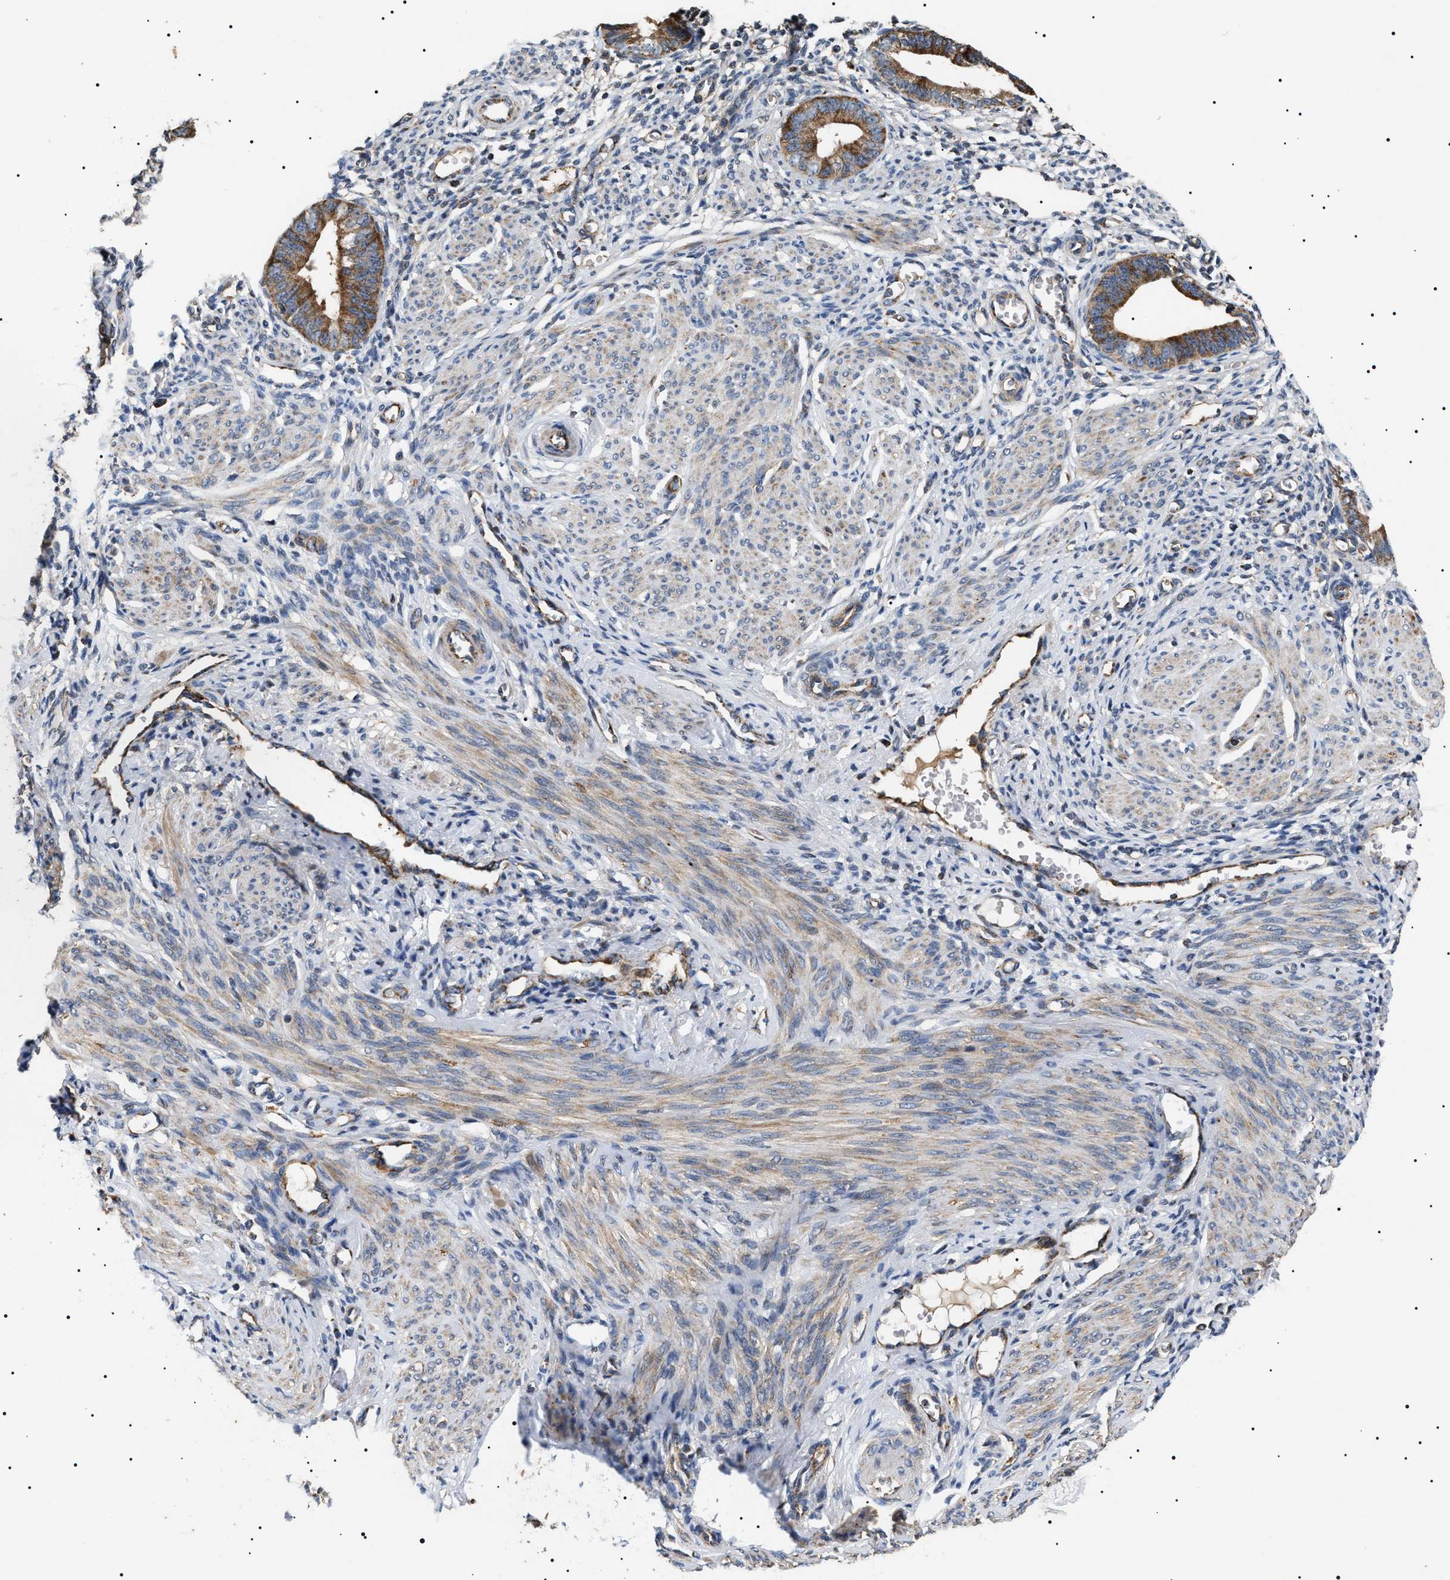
{"staining": {"intensity": "negative", "quantity": "none", "location": "none"}, "tissue": "endometrium", "cell_type": "Cells in endometrial stroma", "image_type": "normal", "snomed": [{"axis": "morphology", "description": "Normal tissue, NOS"}, {"axis": "topography", "description": "Endometrium"}], "caption": "This micrograph is of normal endometrium stained with IHC to label a protein in brown with the nuclei are counter-stained blue. There is no expression in cells in endometrial stroma. (DAB IHC visualized using brightfield microscopy, high magnification).", "gene": "OXSM", "patient": {"sex": "female", "age": 46}}